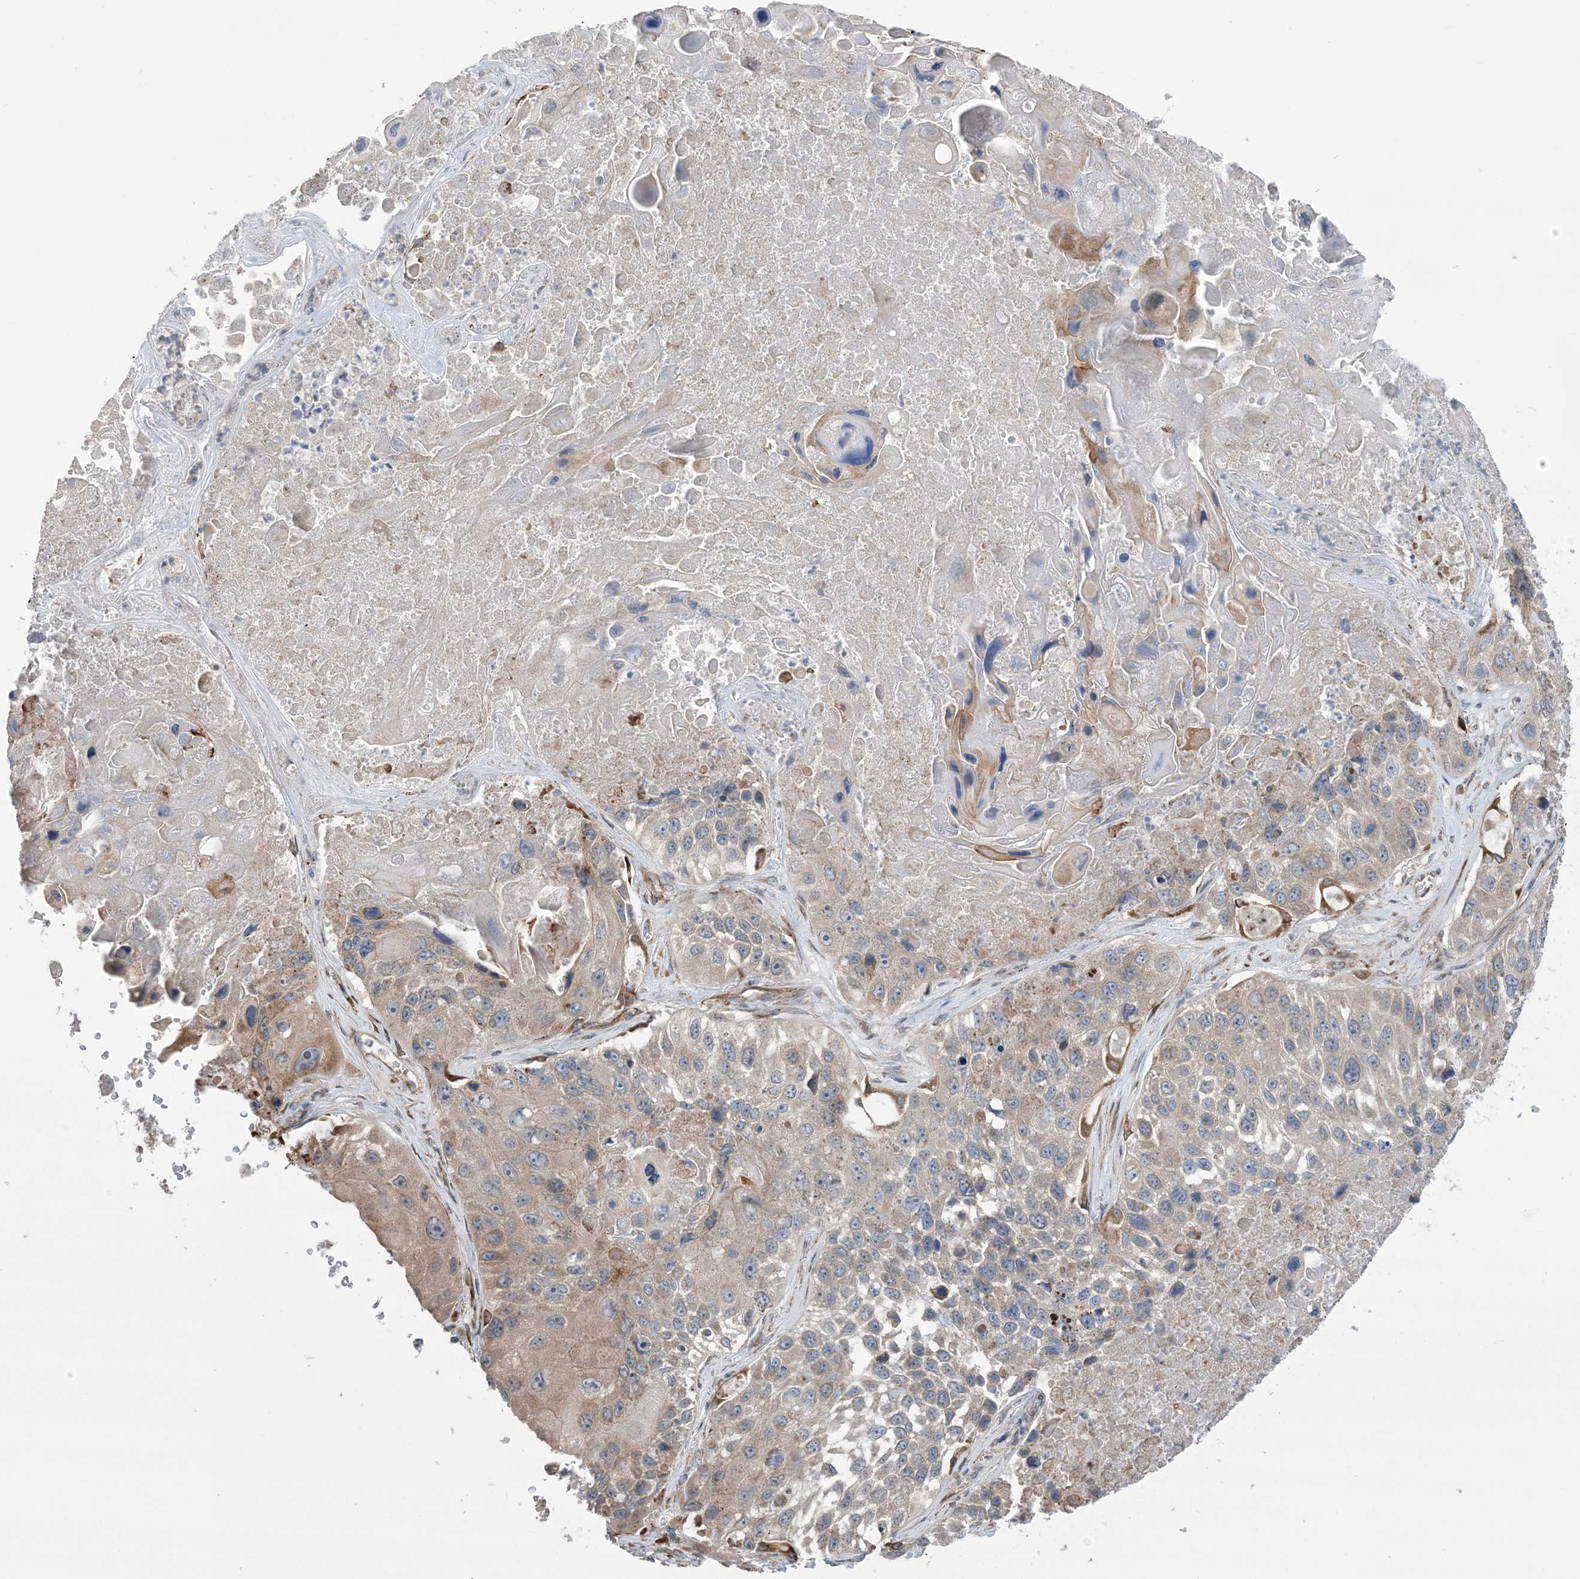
{"staining": {"intensity": "moderate", "quantity": "<25%", "location": "cytoplasmic/membranous"}, "tissue": "lung cancer", "cell_type": "Tumor cells", "image_type": "cancer", "snomed": [{"axis": "morphology", "description": "Squamous cell carcinoma, NOS"}, {"axis": "topography", "description": "Lung"}], "caption": "Protein staining by immunohistochemistry (IHC) exhibits moderate cytoplasmic/membranous expression in about <25% of tumor cells in lung cancer (squamous cell carcinoma).", "gene": "CLEC16A", "patient": {"sex": "male", "age": 61}}